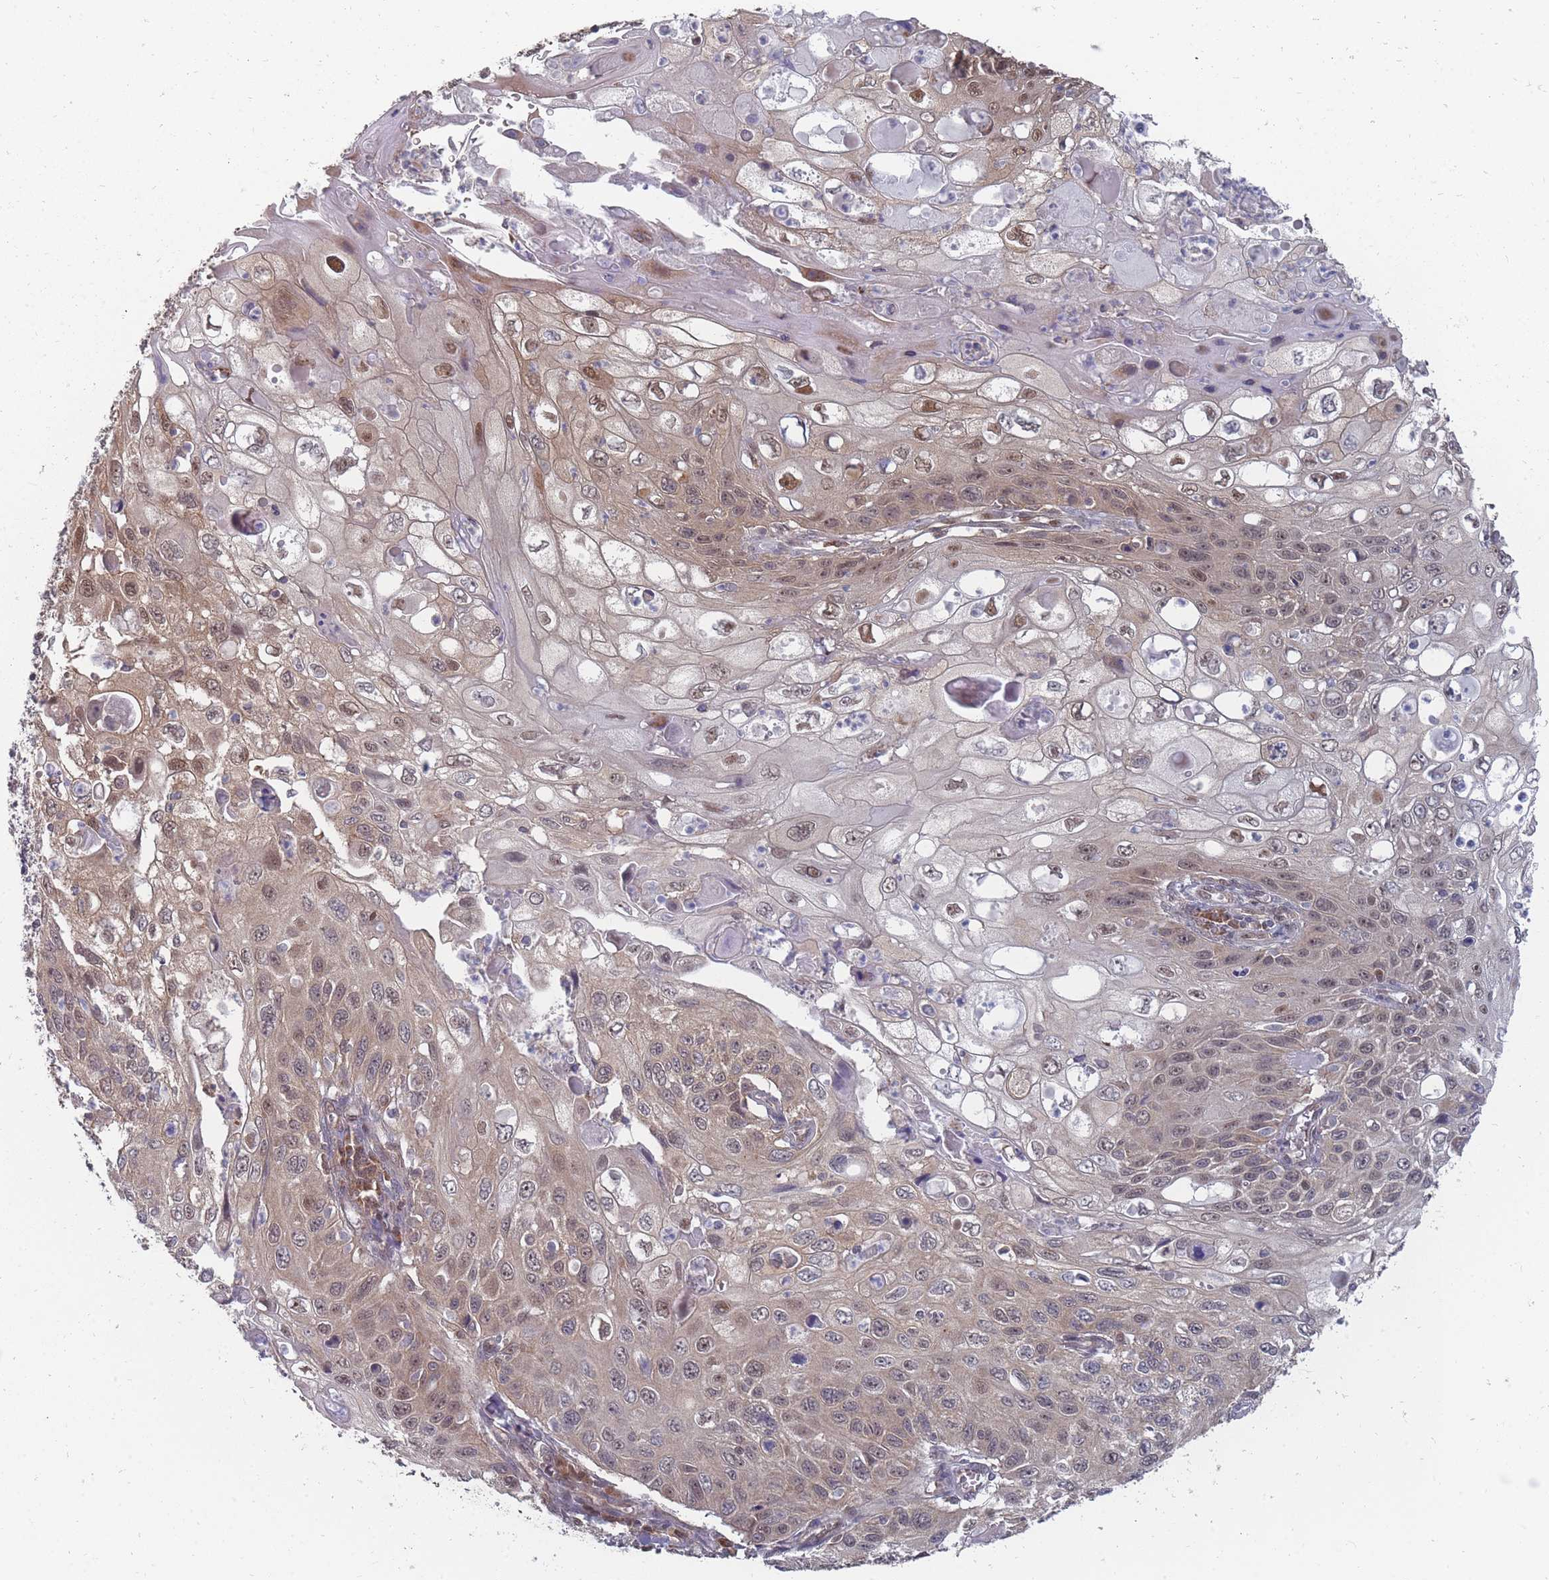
{"staining": {"intensity": "moderate", "quantity": "25%-75%", "location": "cytoplasmic/membranous,nuclear"}, "tissue": "cervical cancer", "cell_type": "Tumor cells", "image_type": "cancer", "snomed": [{"axis": "morphology", "description": "Squamous cell carcinoma, NOS"}, {"axis": "topography", "description": "Cervix"}], "caption": "Cervical squamous cell carcinoma stained with a protein marker exhibits moderate staining in tumor cells.", "gene": "NKD1", "patient": {"sex": "female", "age": 70}}